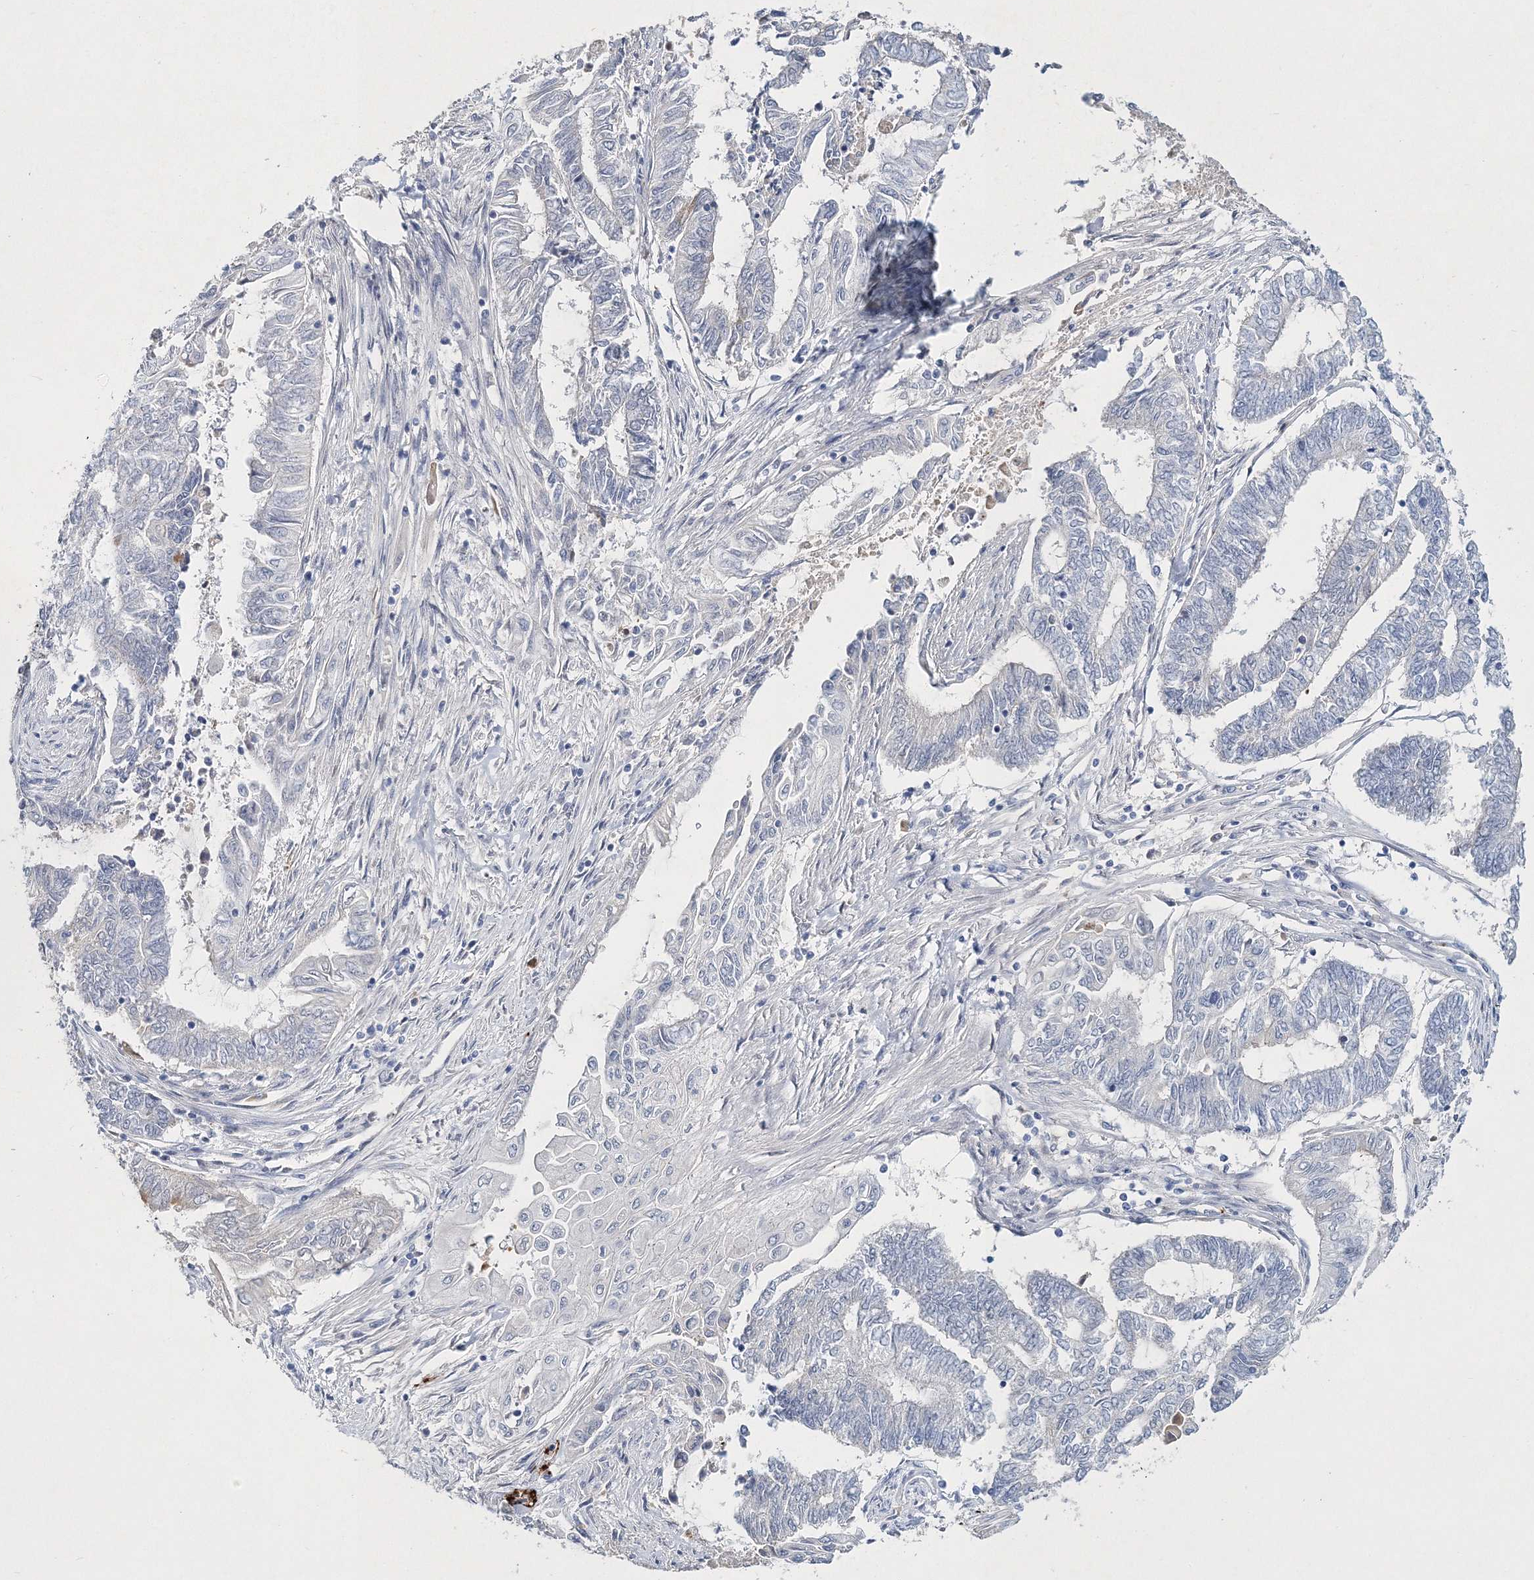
{"staining": {"intensity": "negative", "quantity": "none", "location": "none"}, "tissue": "endometrial cancer", "cell_type": "Tumor cells", "image_type": "cancer", "snomed": [{"axis": "morphology", "description": "Adenocarcinoma, NOS"}, {"axis": "topography", "description": "Uterus"}, {"axis": "topography", "description": "Endometrium"}], "caption": "Immunohistochemistry (IHC) image of neoplastic tissue: human adenocarcinoma (endometrial) stained with DAB (3,3'-diaminobenzidine) shows no significant protein expression in tumor cells. (DAB (3,3'-diaminobenzidine) immunohistochemistry (IHC) visualized using brightfield microscopy, high magnification).", "gene": "MYOZ2", "patient": {"sex": "female", "age": 70}}